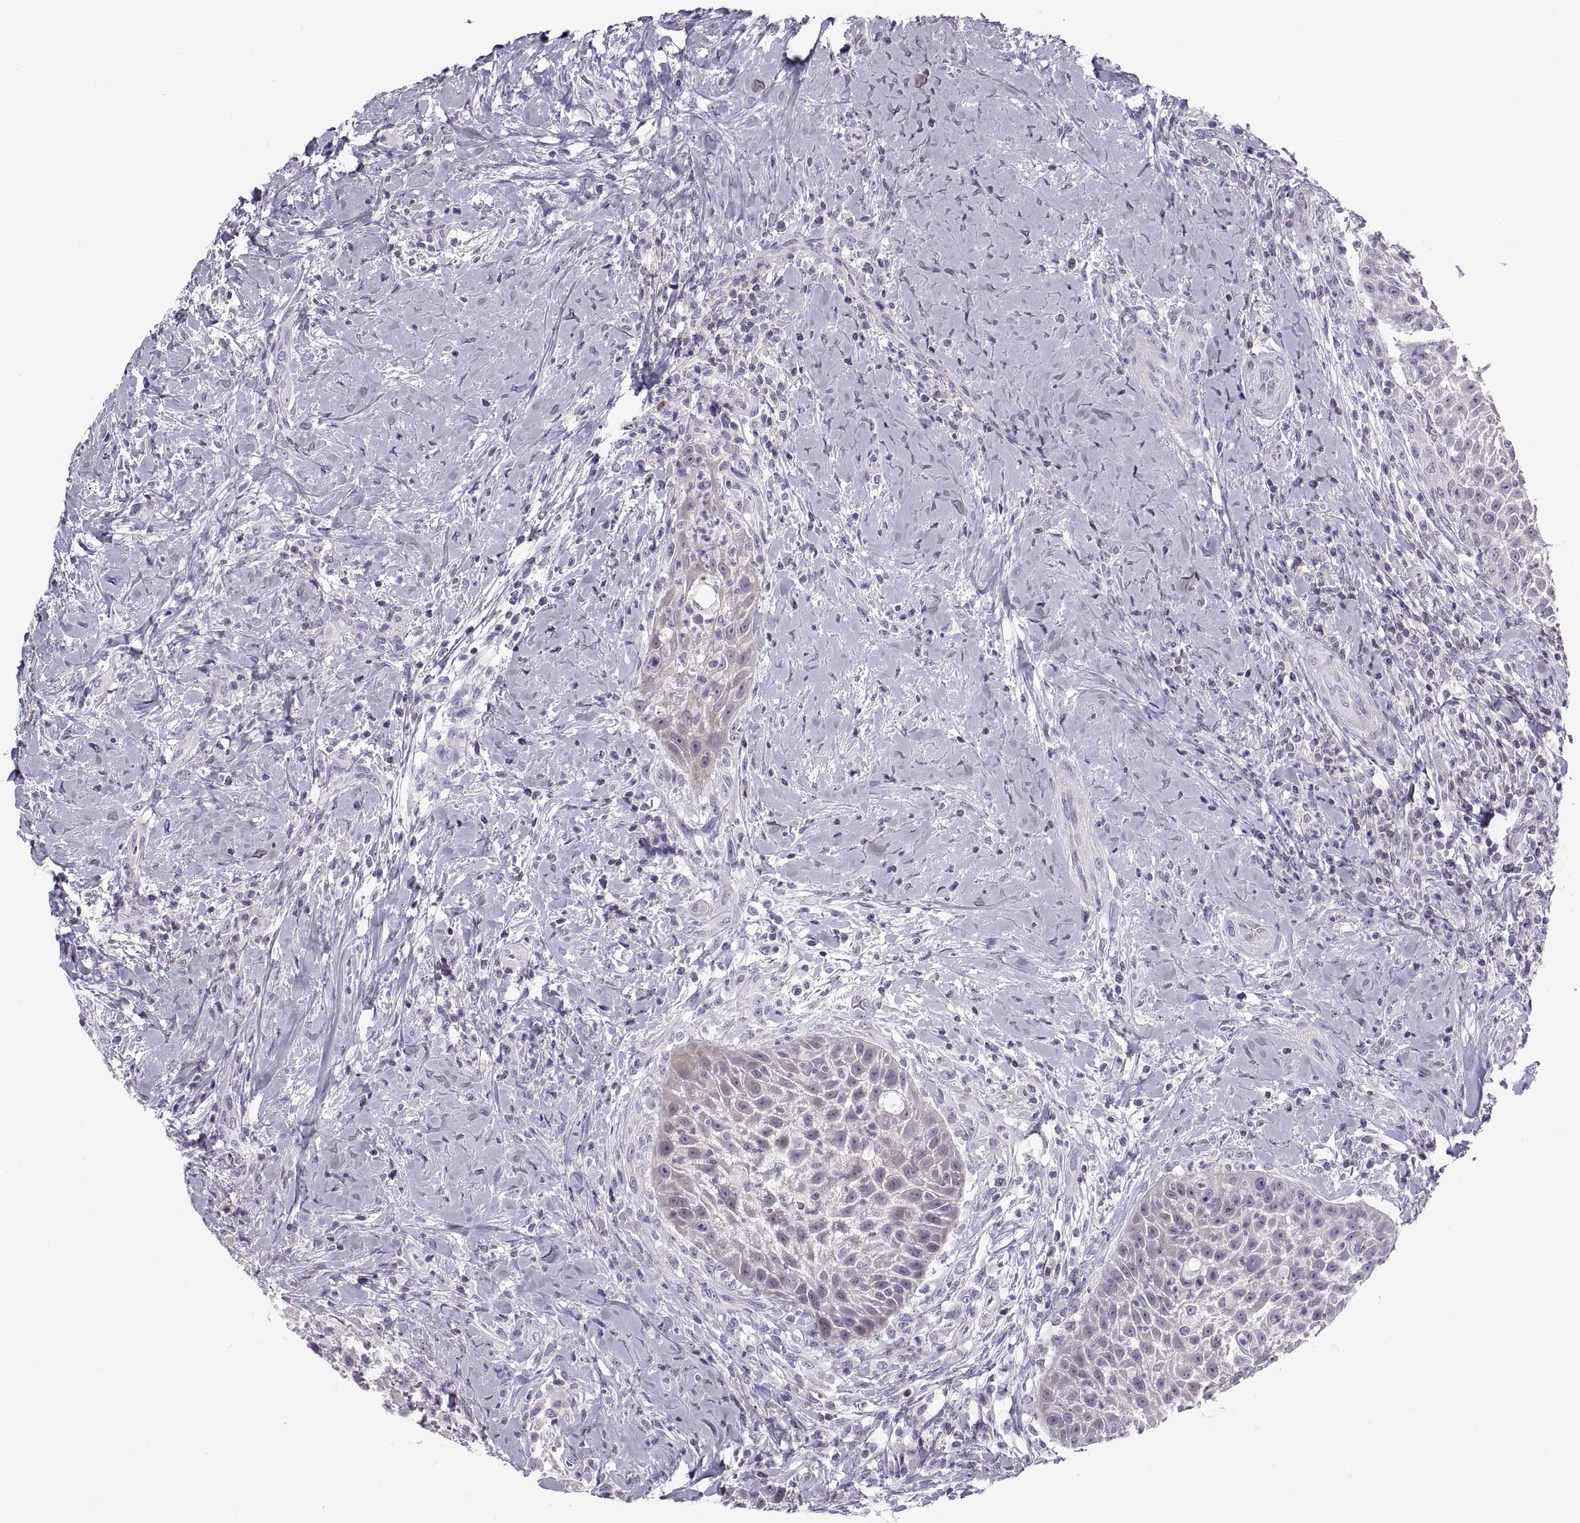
{"staining": {"intensity": "weak", "quantity": "<25%", "location": "cytoplasmic/membranous"}, "tissue": "head and neck cancer", "cell_type": "Tumor cells", "image_type": "cancer", "snomed": [{"axis": "morphology", "description": "Squamous cell carcinoma, NOS"}, {"axis": "topography", "description": "Head-Neck"}], "caption": "Tumor cells show no significant expression in head and neck cancer (squamous cell carcinoma). (DAB IHC with hematoxylin counter stain).", "gene": "TTC21A", "patient": {"sex": "male", "age": 69}}